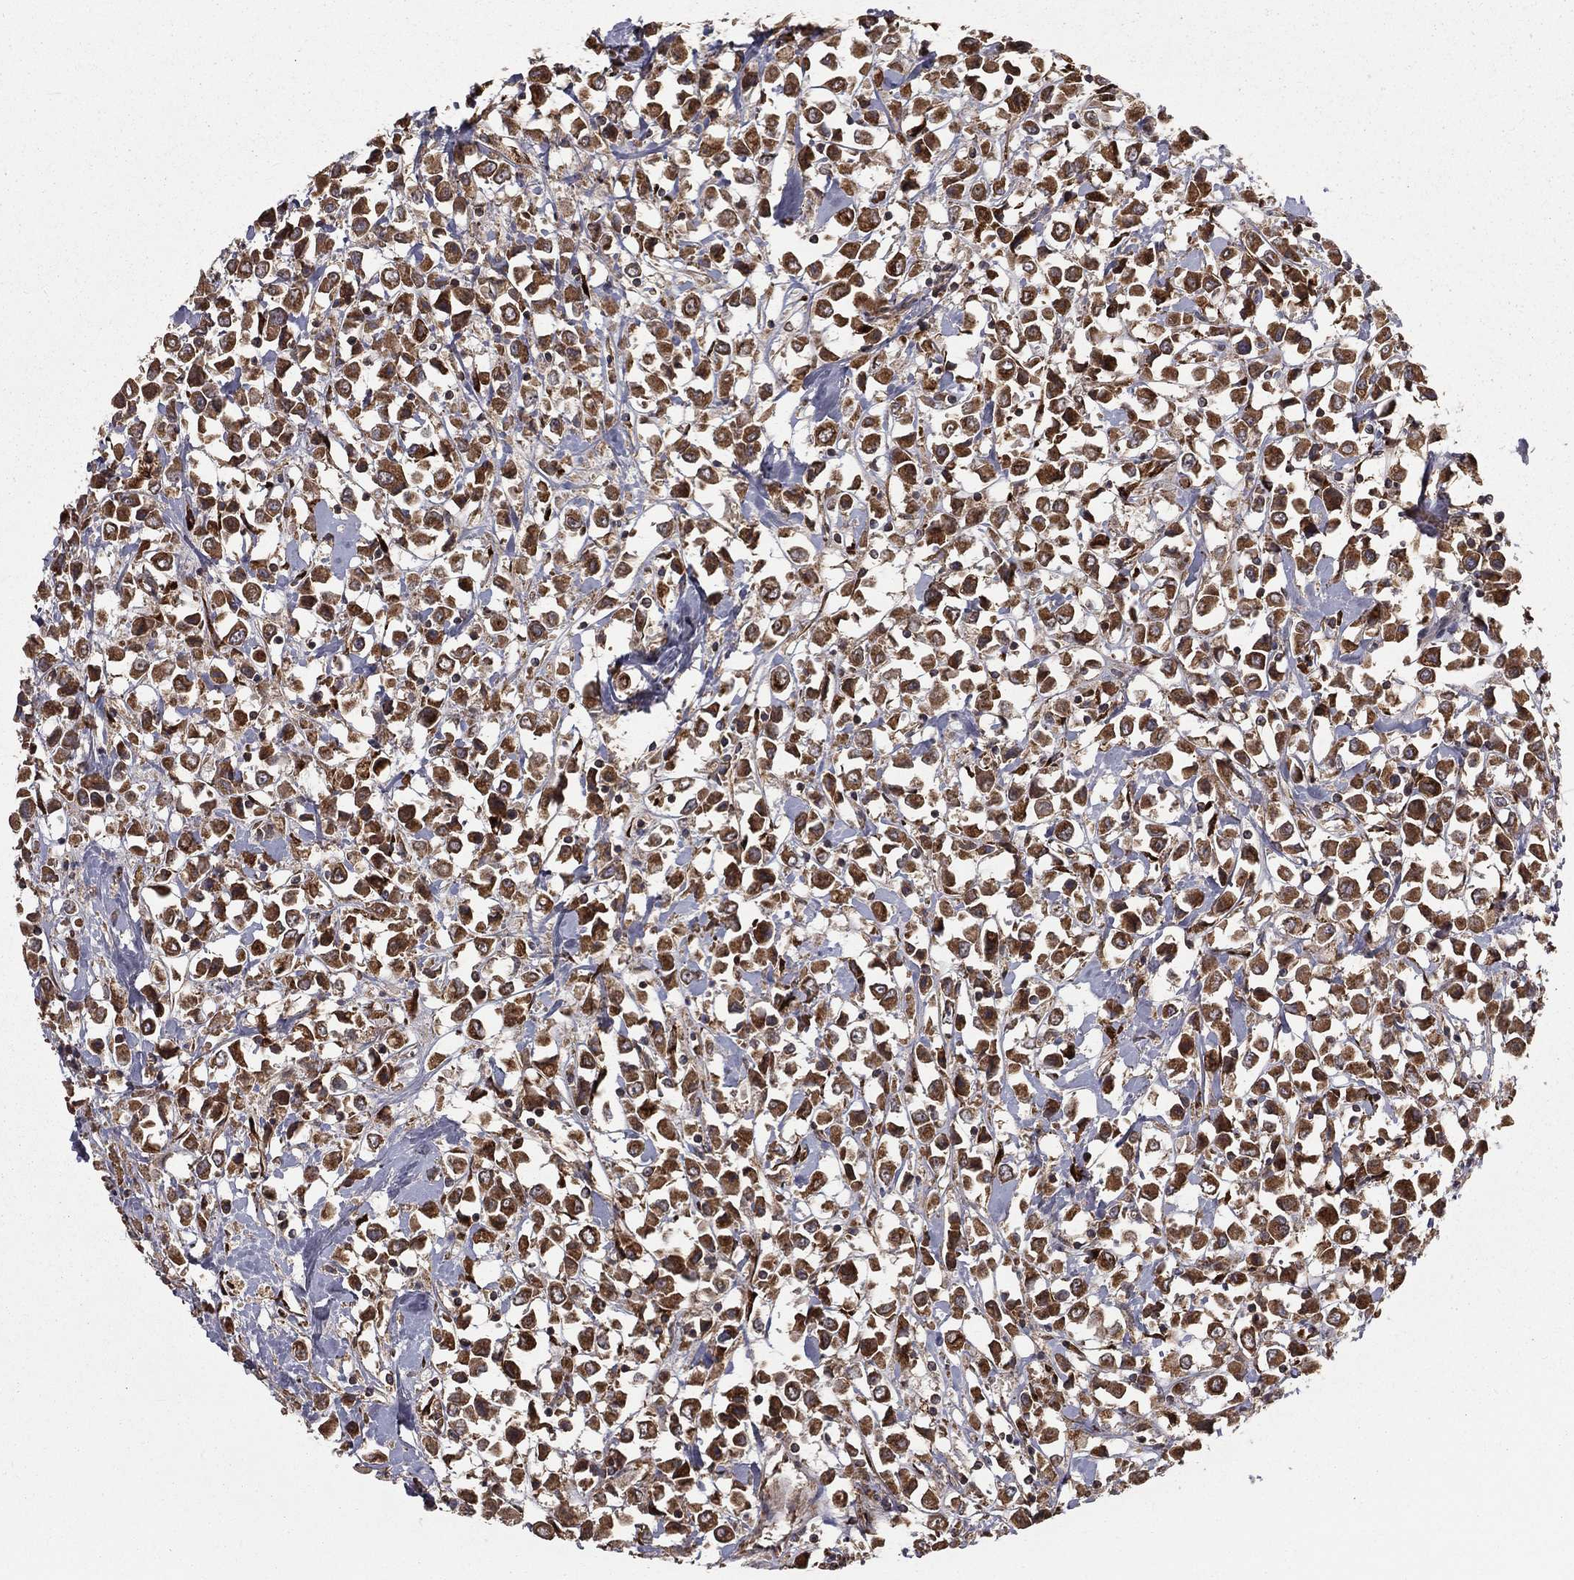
{"staining": {"intensity": "strong", "quantity": ">75%", "location": "cytoplasmic/membranous"}, "tissue": "breast cancer", "cell_type": "Tumor cells", "image_type": "cancer", "snomed": [{"axis": "morphology", "description": "Duct carcinoma"}, {"axis": "topography", "description": "Breast"}], "caption": "Breast cancer stained for a protein shows strong cytoplasmic/membranous positivity in tumor cells.", "gene": "OLFML1", "patient": {"sex": "female", "age": 61}}